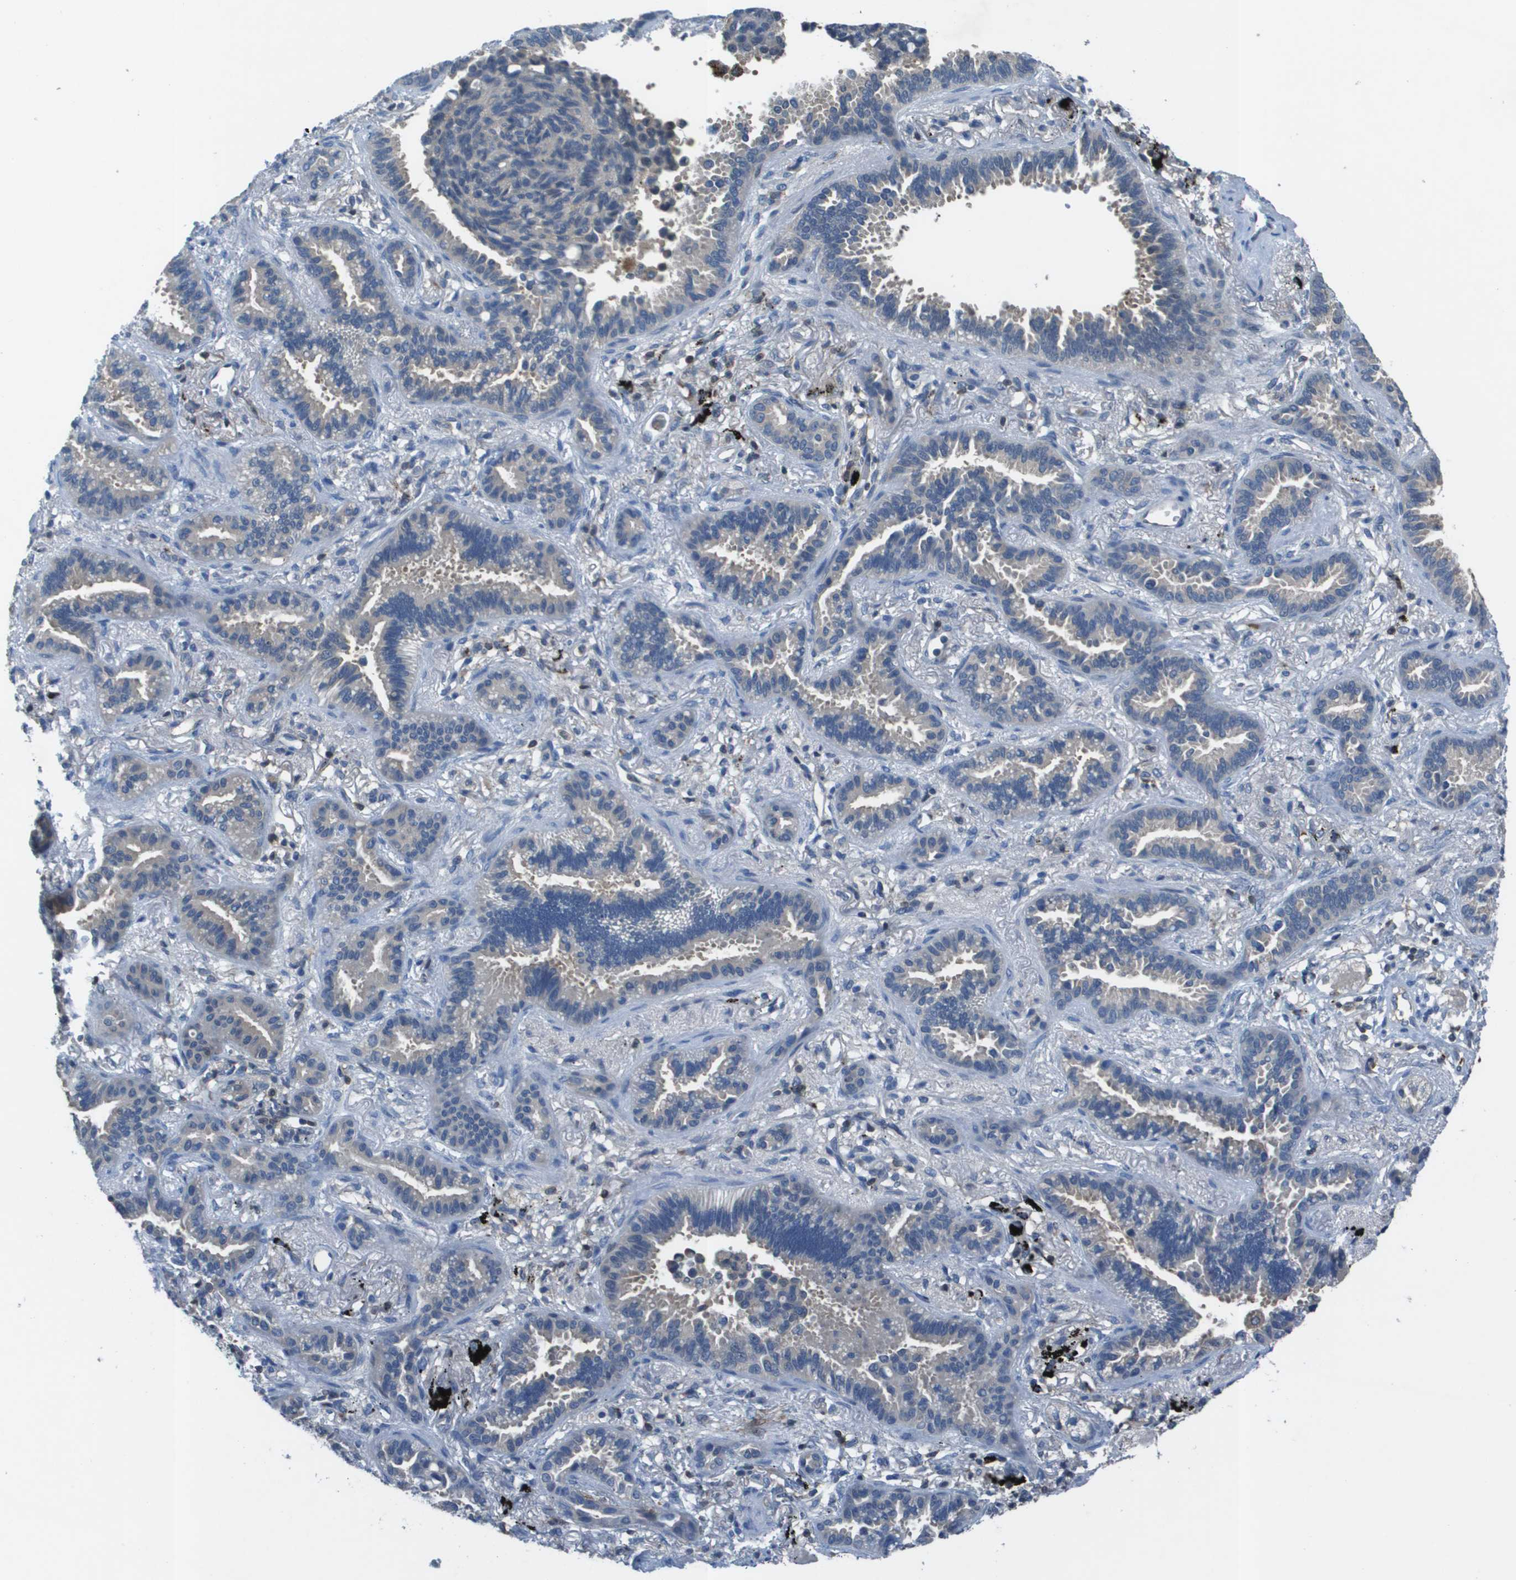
{"staining": {"intensity": "negative", "quantity": "none", "location": "none"}, "tissue": "lung cancer", "cell_type": "Tumor cells", "image_type": "cancer", "snomed": [{"axis": "morphology", "description": "Normal tissue, NOS"}, {"axis": "morphology", "description": "Adenocarcinoma, NOS"}, {"axis": "topography", "description": "Lung"}], "caption": "Human lung cancer (adenocarcinoma) stained for a protein using IHC exhibits no expression in tumor cells.", "gene": "CAMK4", "patient": {"sex": "male", "age": 59}}